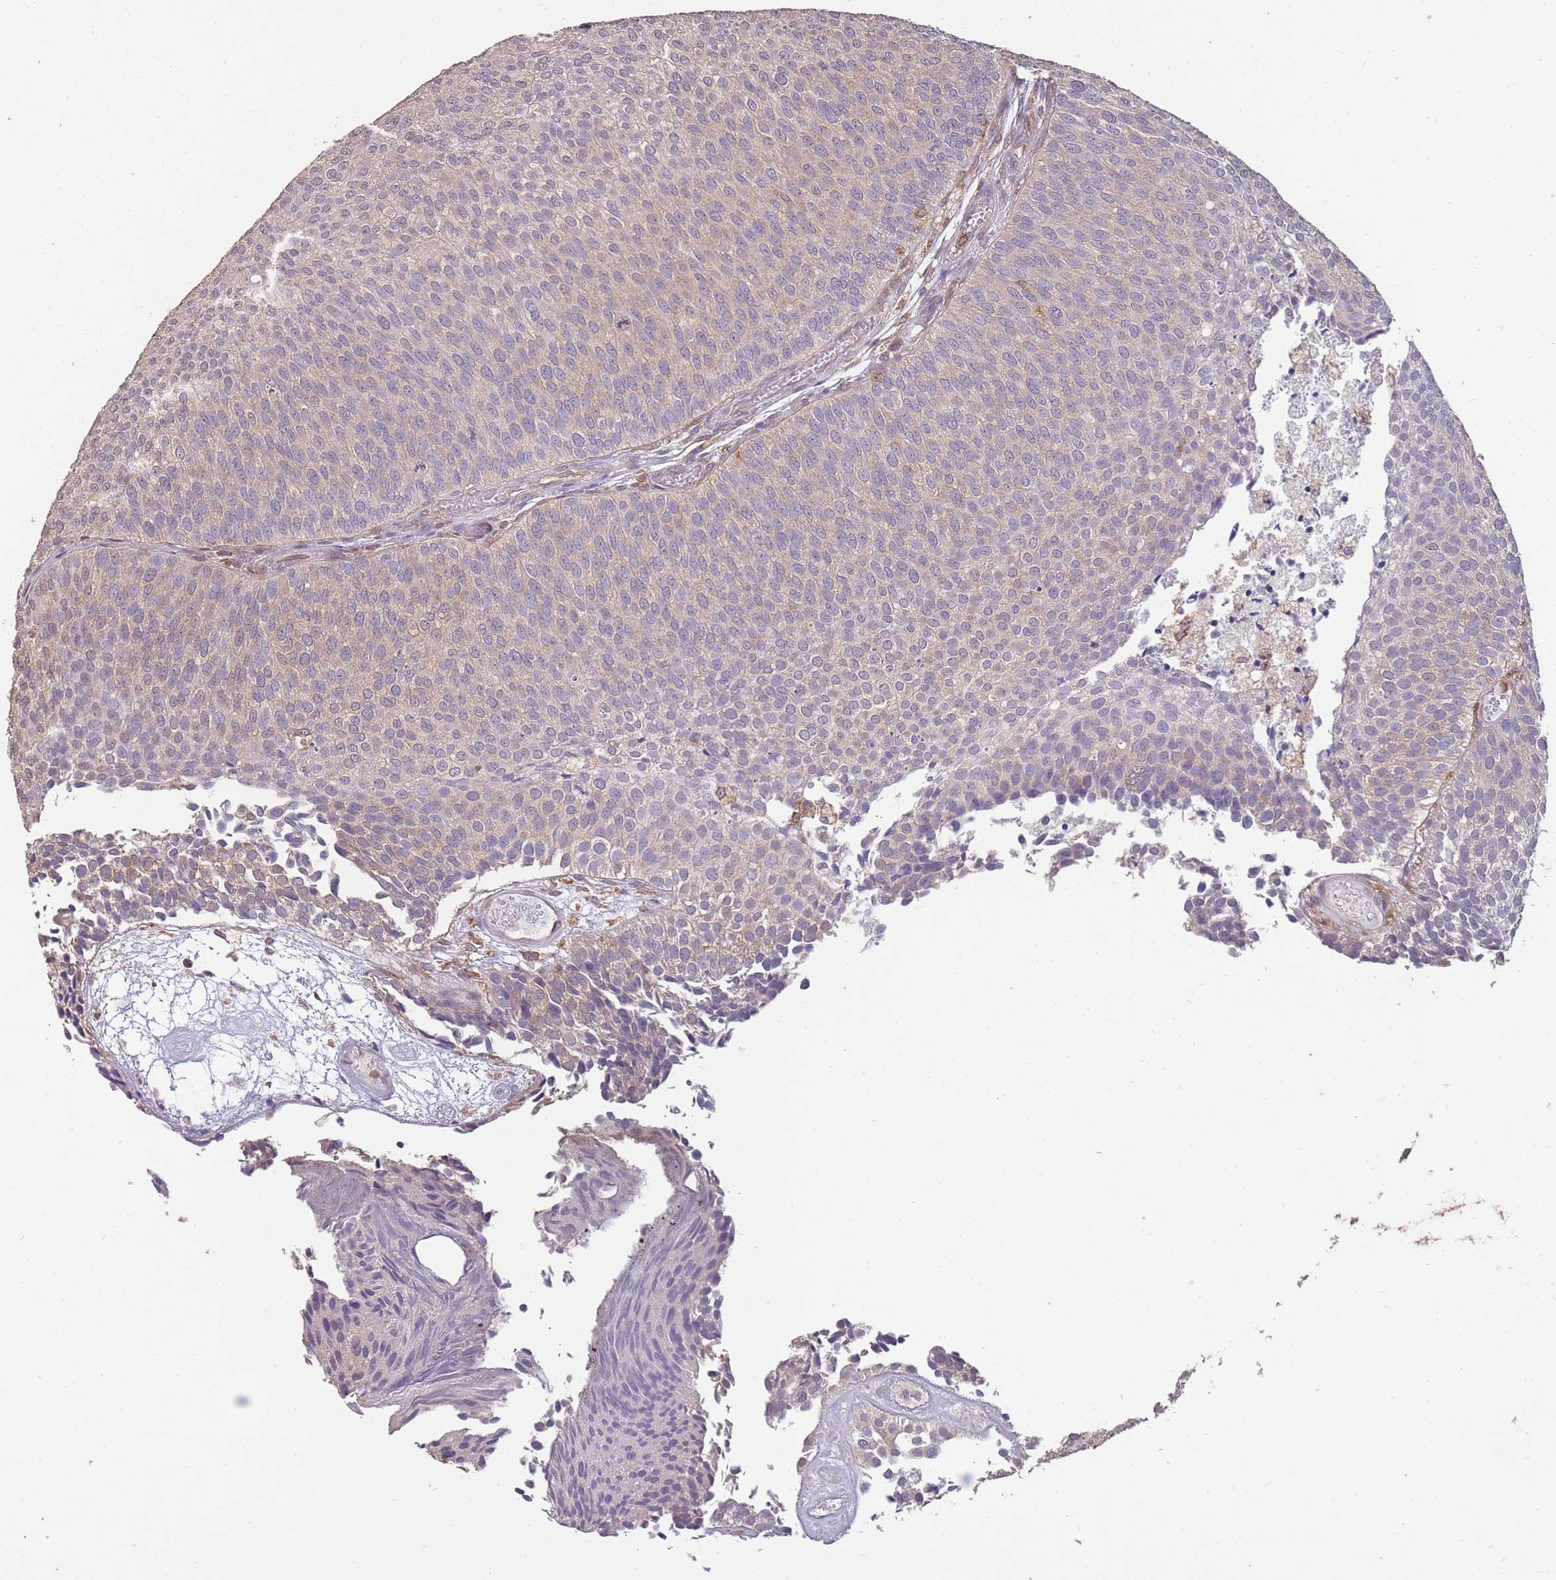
{"staining": {"intensity": "weak", "quantity": ">75%", "location": "cytoplasmic/membranous"}, "tissue": "urothelial cancer", "cell_type": "Tumor cells", "image_type": "cancer", "snomed": [{"axis": "morphology", "description": "Urothelial carcinoma, Low grade"}, {"axis": "topography", "description": "Urinary bladder"}], "caption": "Protein staining displays weak cytoplasmic/membranous staining in about >75% of tumor cells in urothelial cancer.", "gene": "GMIP", "patient": {"sex": "male", "age": 84}}